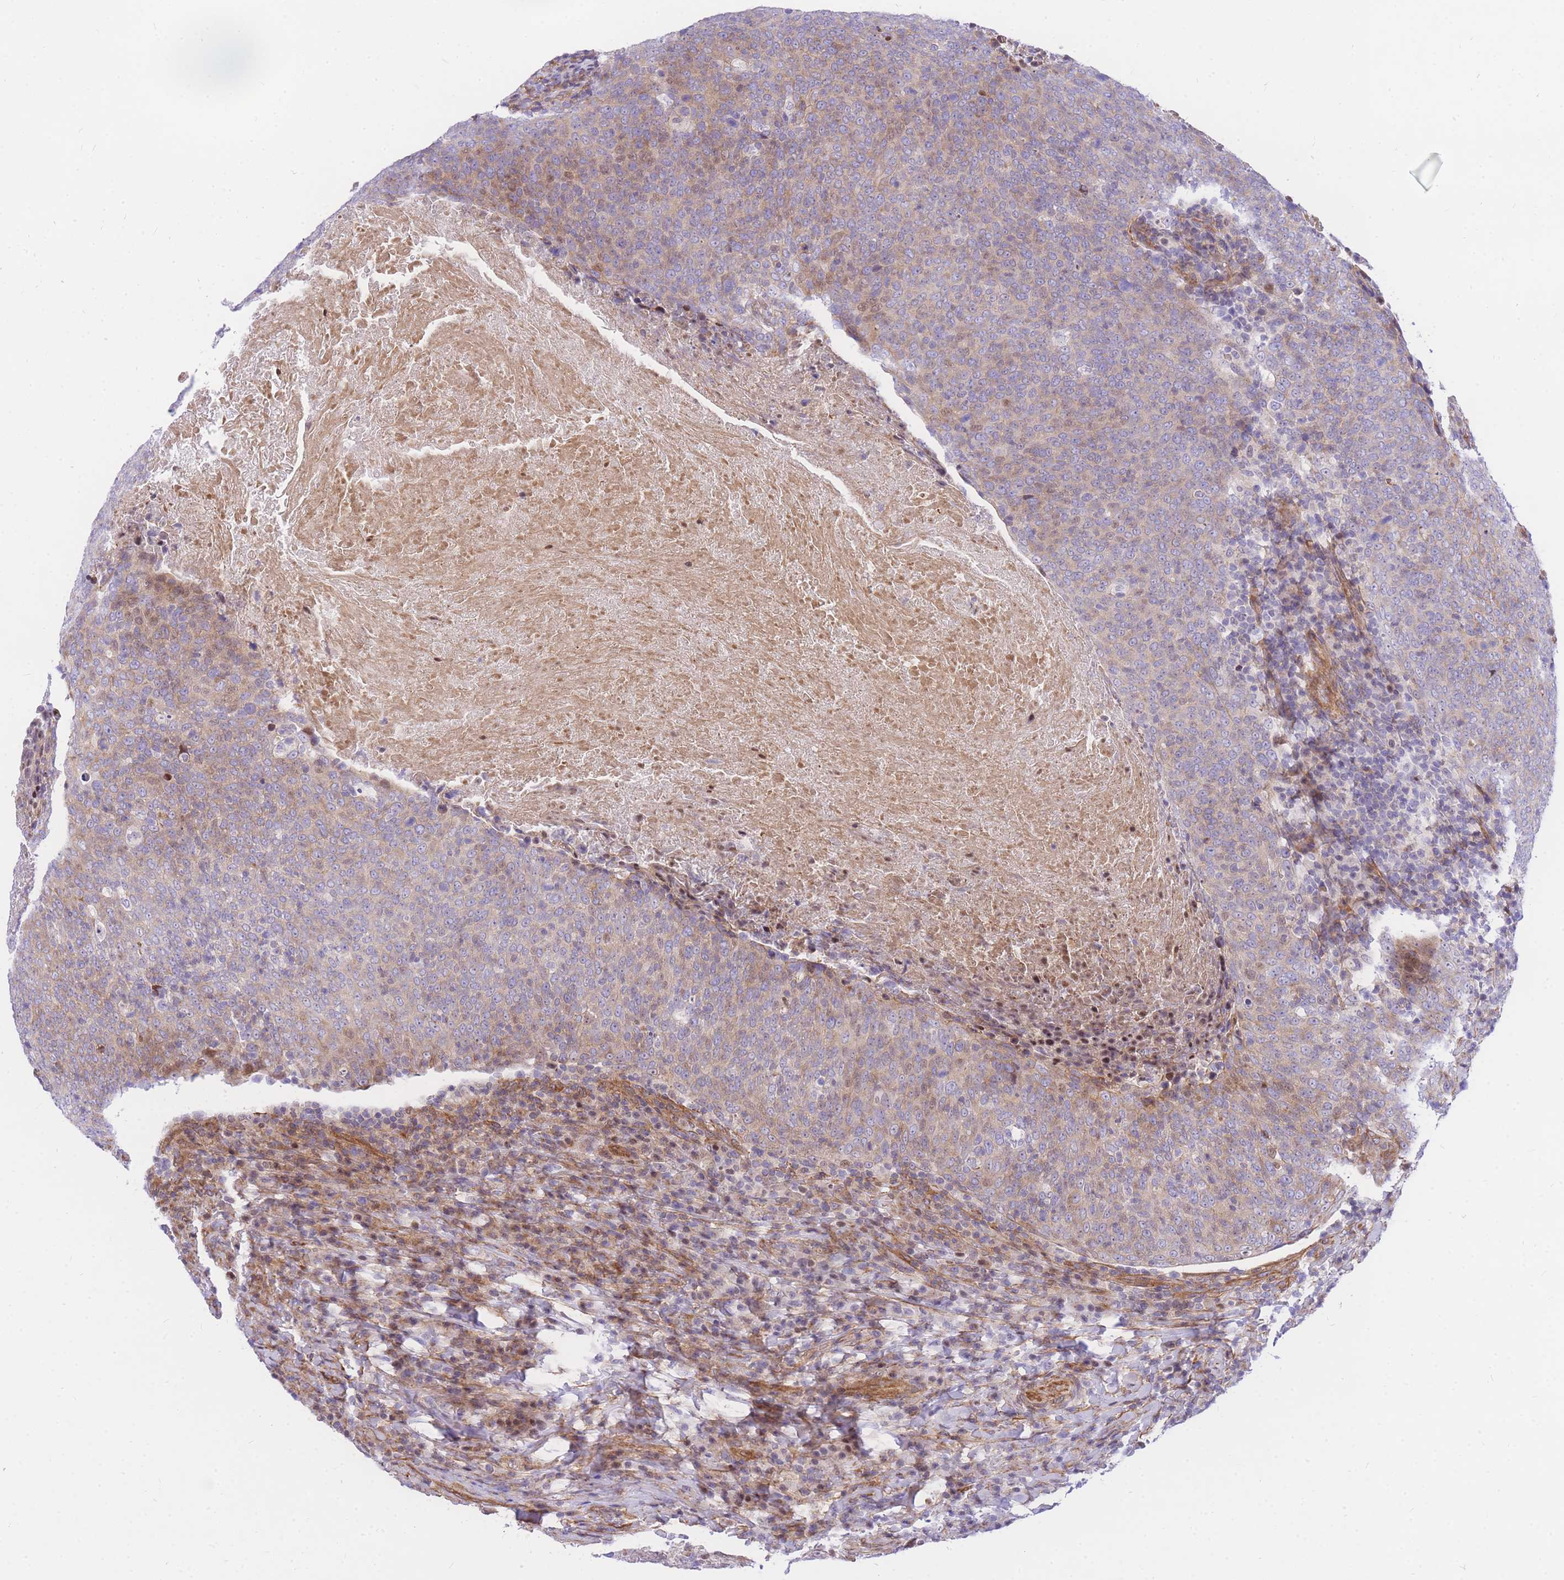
{"staining": {"intensity": "moderate", "quantity": "25%-75%", "location": "cytoplasmic/membranous"}, "tissue": "head and neck cancer", "cell_type": "Tumor cells", "image_type": "cancer", "snomed": [{"axis": "morphology", "description": "Squamous cell carcinoma, NOS"}, {"axis": "morphology", "description": "Squamous cell carcinoma, metastatic, NOS"}, {"axis": "topography", "description": "Lymph node"}, {"axis": "topography", "description": "Head-Neck"}], "caption": "Immunohistochemical staining of human head and neck cancer (squamous cell carcinoma) displays medium levels of moderate cytoplasmic/membranous positivity in about 25%-75% of tumor cells. (brown staining indicates protein expression, while blue staining denotes nuclei).", "gene": "S100PBP", "patient": {"sex": "male", "age": 62}}